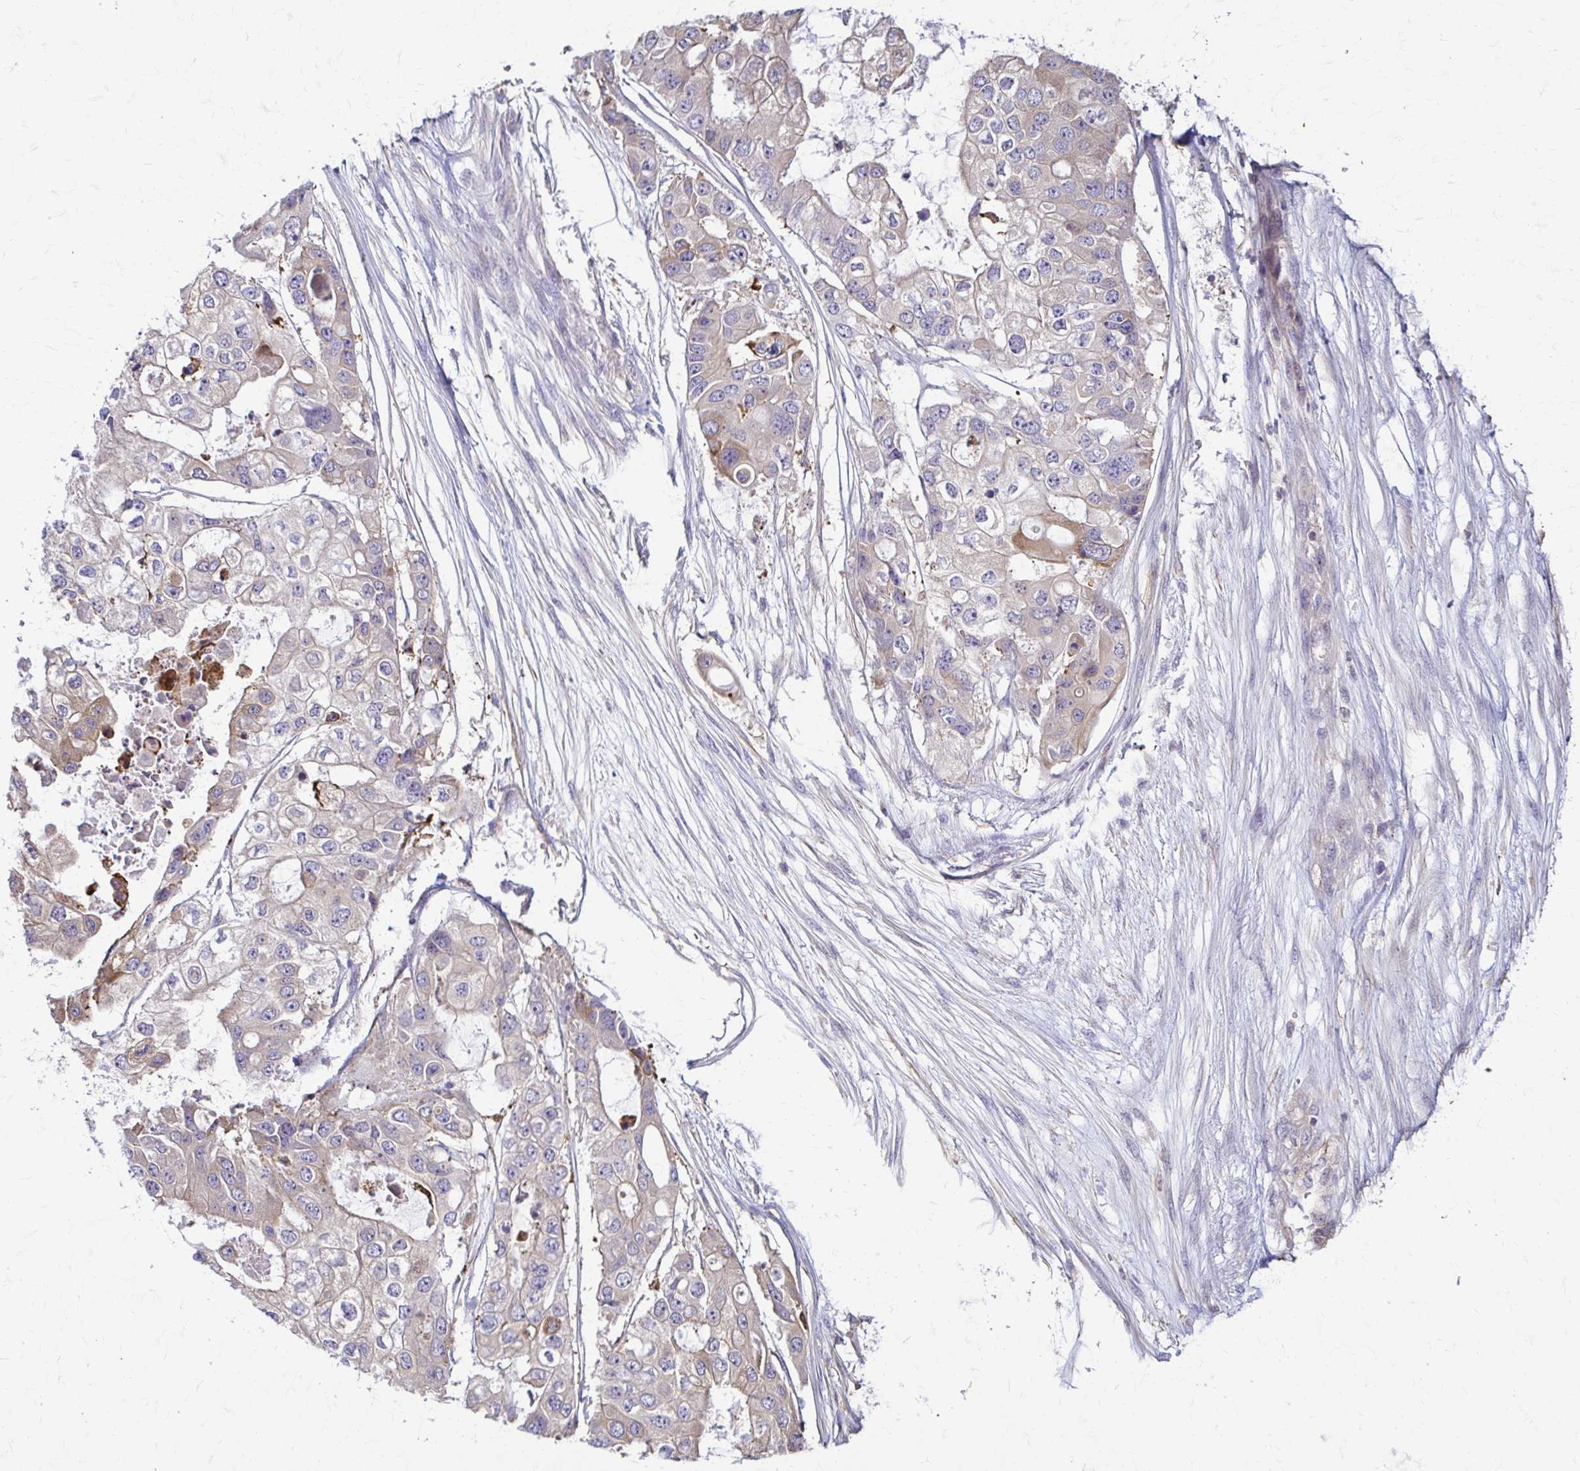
{"staining": {"intensity": "negative", "quantity": "none", "location": "none"}, "tissue": "ovarian cancer", "cell_type": "Tumor cells", "image_type": "cancer", "snomed": [{"axis": "morphology", "description": "Cystadenocarcinoma, serous, NOS"}, {"axis": "topography", "description": "Ovary"}], "caption": "Immunohistochemistry micrograph of ovarian serous cystadenocarcinoma stained for a protein (brown), which exhibits no expression in tumor cells.", "gene": "DSP", "patient": {"sex": "female", "age": 56}}